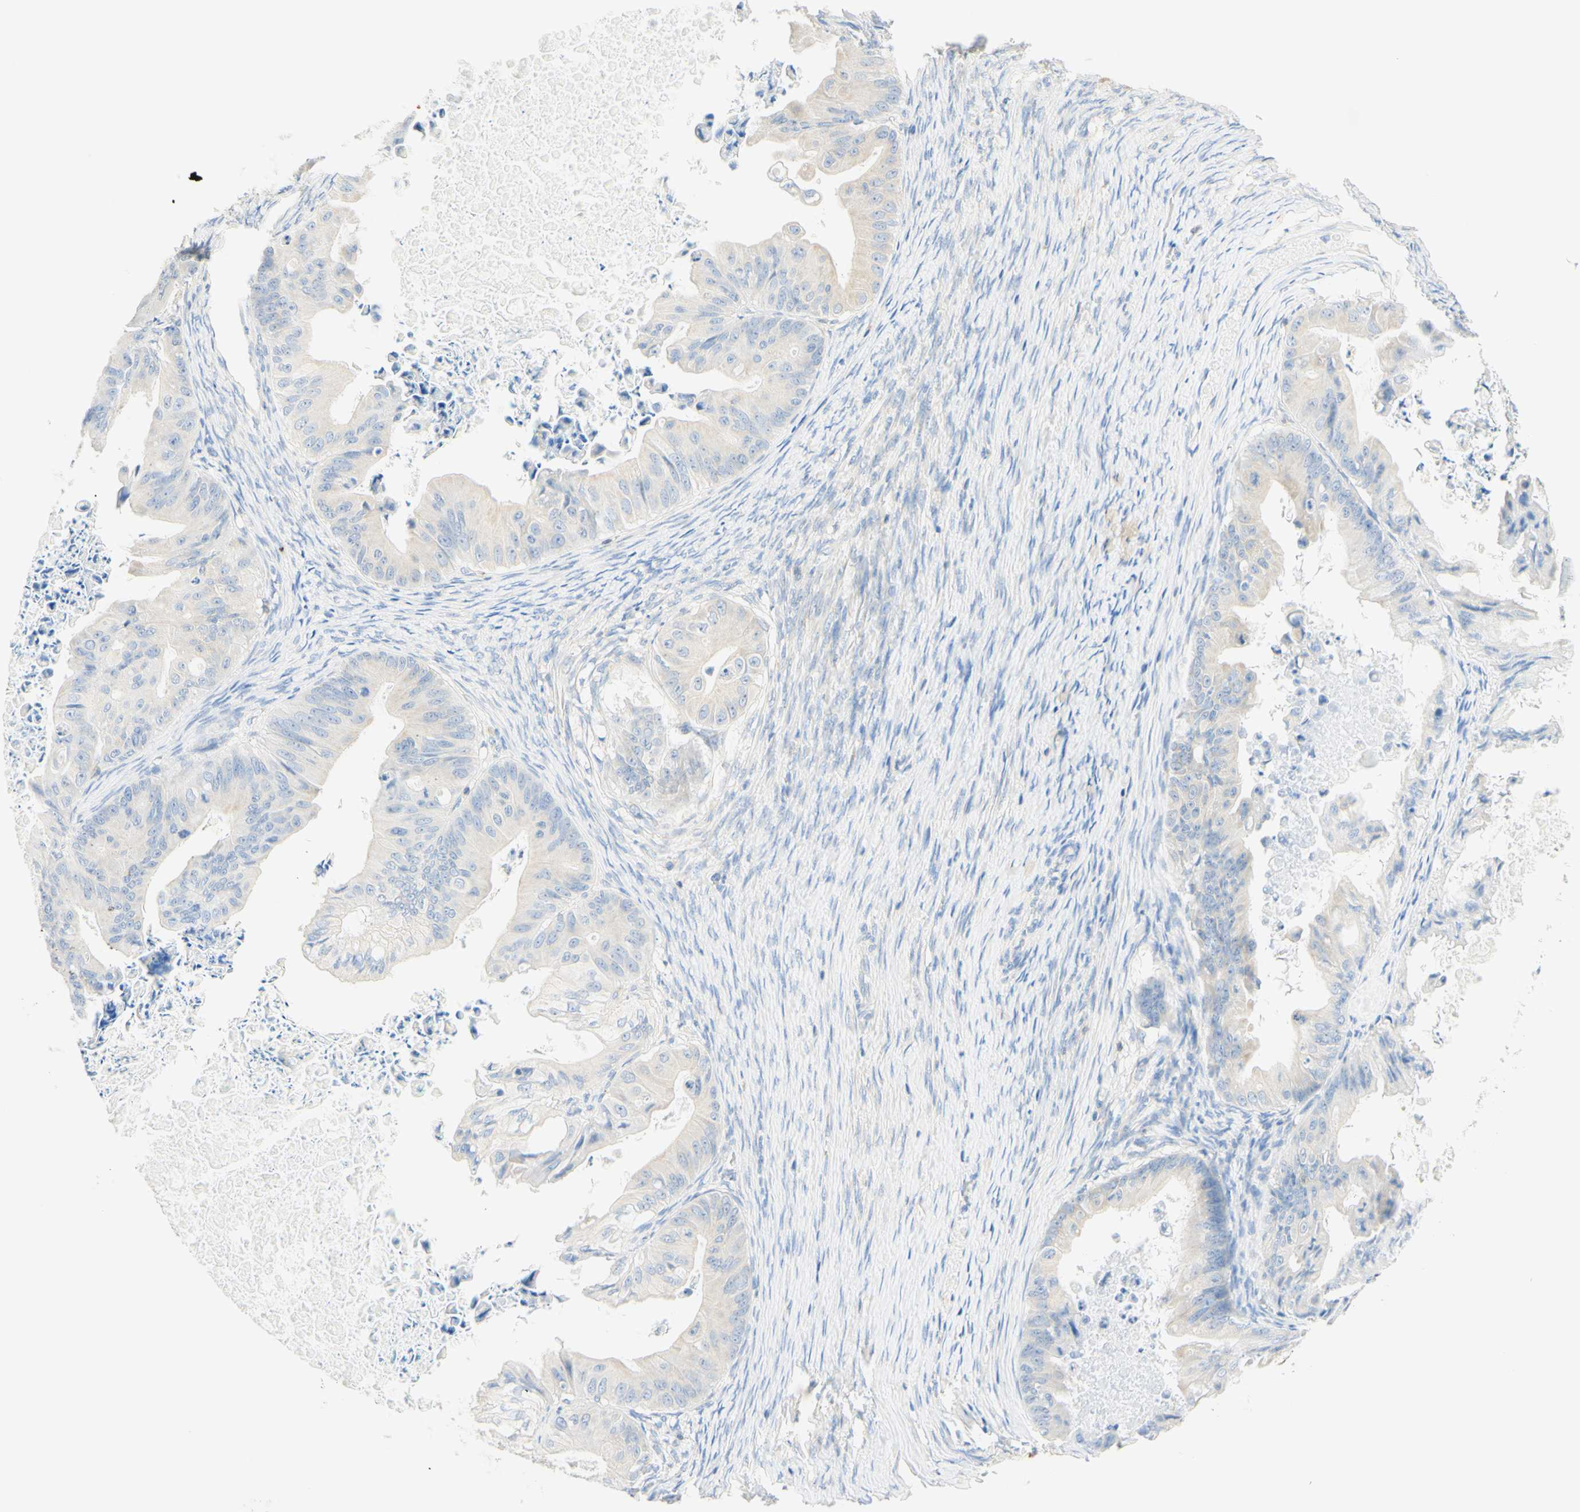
{"staining": {"intensity": "negative", "quantity": "none", "location": "none"}, "tissue": "ovarian cancer", "cell_type": "Tumor cells", "image_type": "cancer", "snomed": [{"axis": "morphology", "description": "Cystadenocarcinoma, mucinous, NOS"}, {"axis": "topography", "description": "Ovary"}], "caption": "This is an IHC photomicrograph of mucinous cystadenocarcinoma (ovarian). There is no positivity in tumor cells.", "gene": "LAT", "patient": {"sex": "female", "age": 37}}